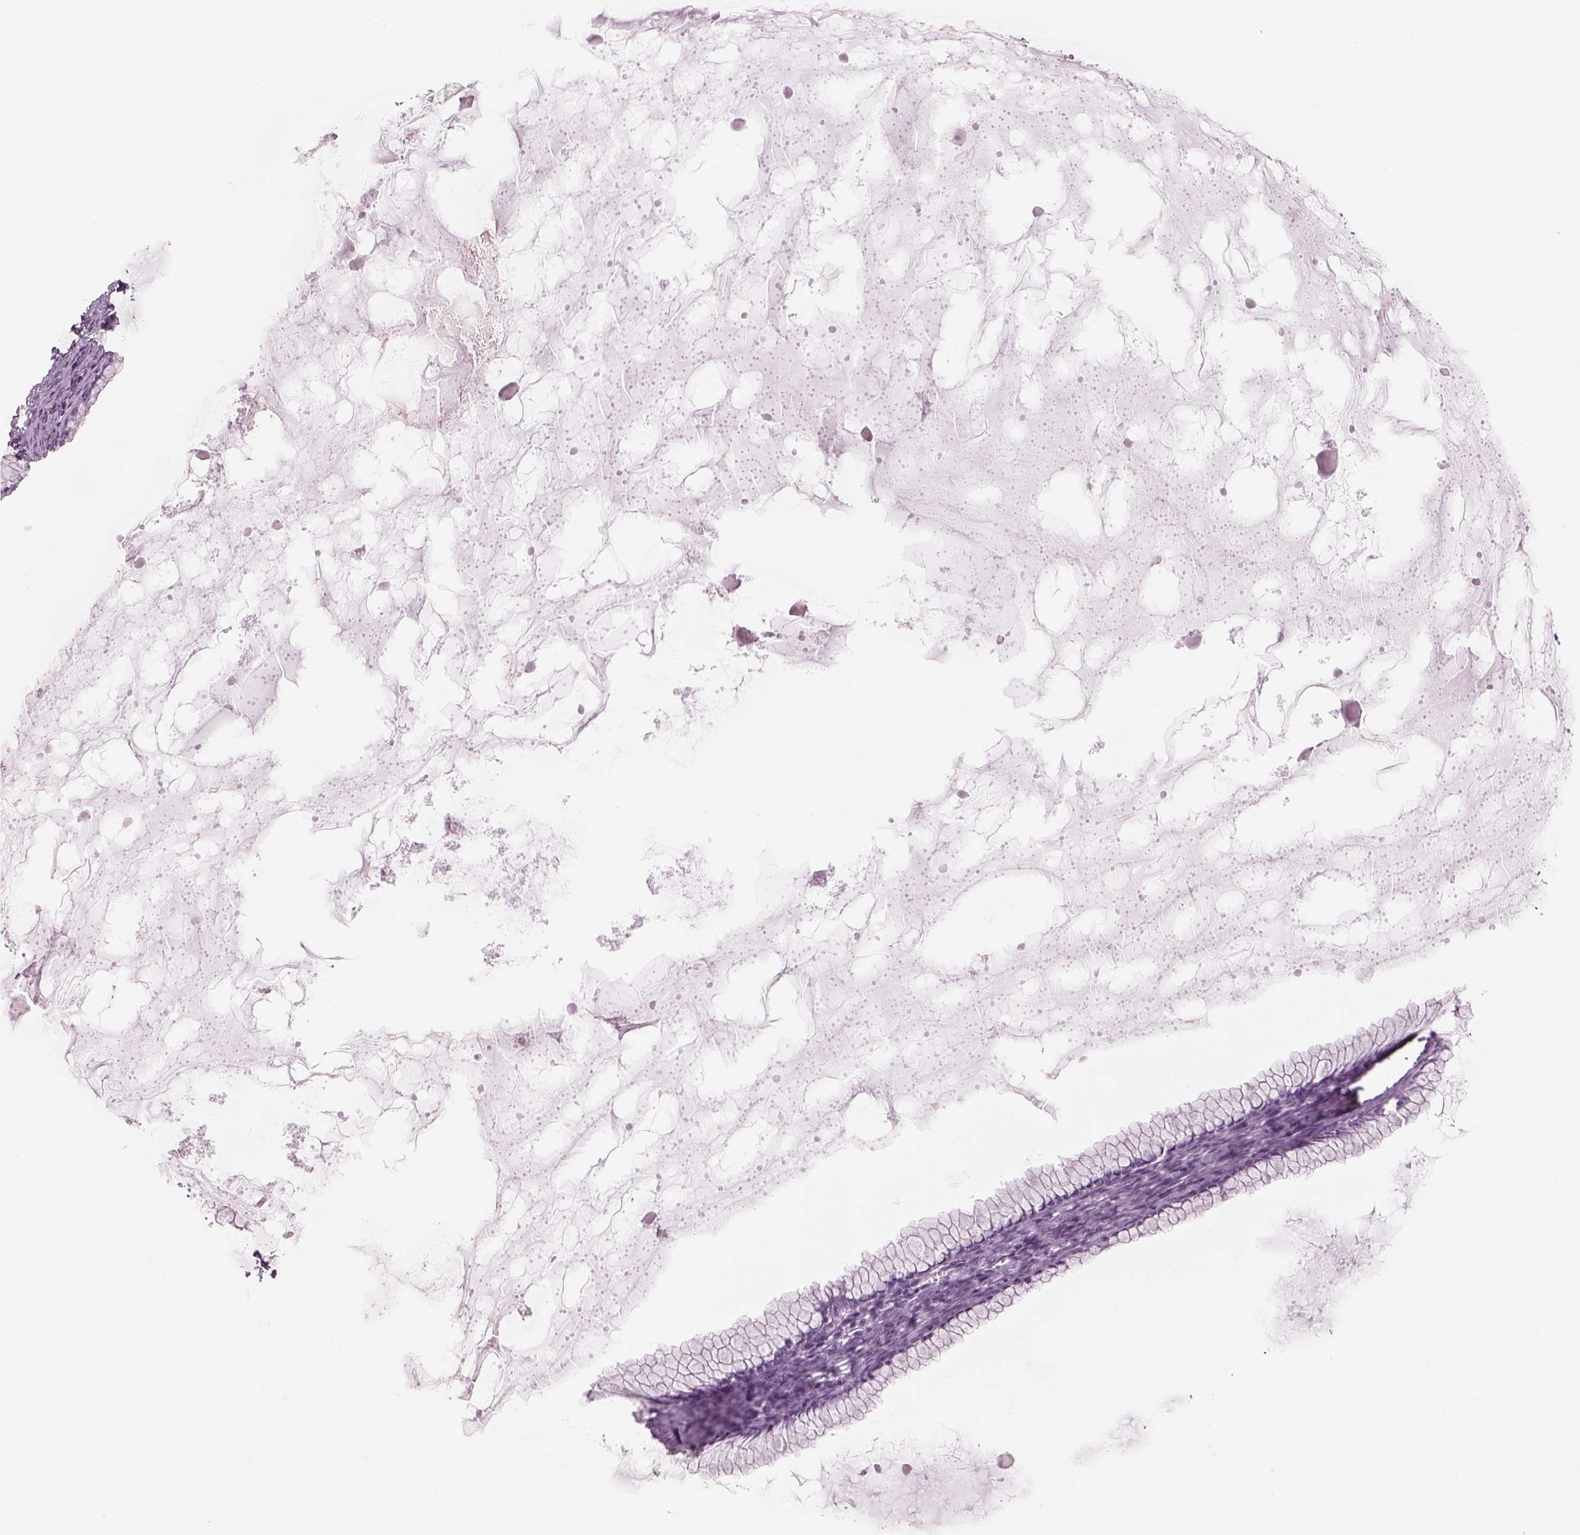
{"staining": {"intensity": "negative", "quantity": "none", "location": "none"}, "tissue": "ovarian cancer", "cell_type": "Tumor cells", "image_type": "cancer", "snomed": [{"axis": "morphology", "description": "Cystadenocarcinoma, mucinous, NOS"}, {"axis": "topography", "description": "Ovary"}], "caption": "Immunohistochemistry (IHC) photomicrograph of neoplastic tissue: ovarian cancer stained with DAB demonstrates no significant protein staining in tumor cells.", "gene": "PABPC1L2B", "patient": {"sex": "female", "age": 41}}